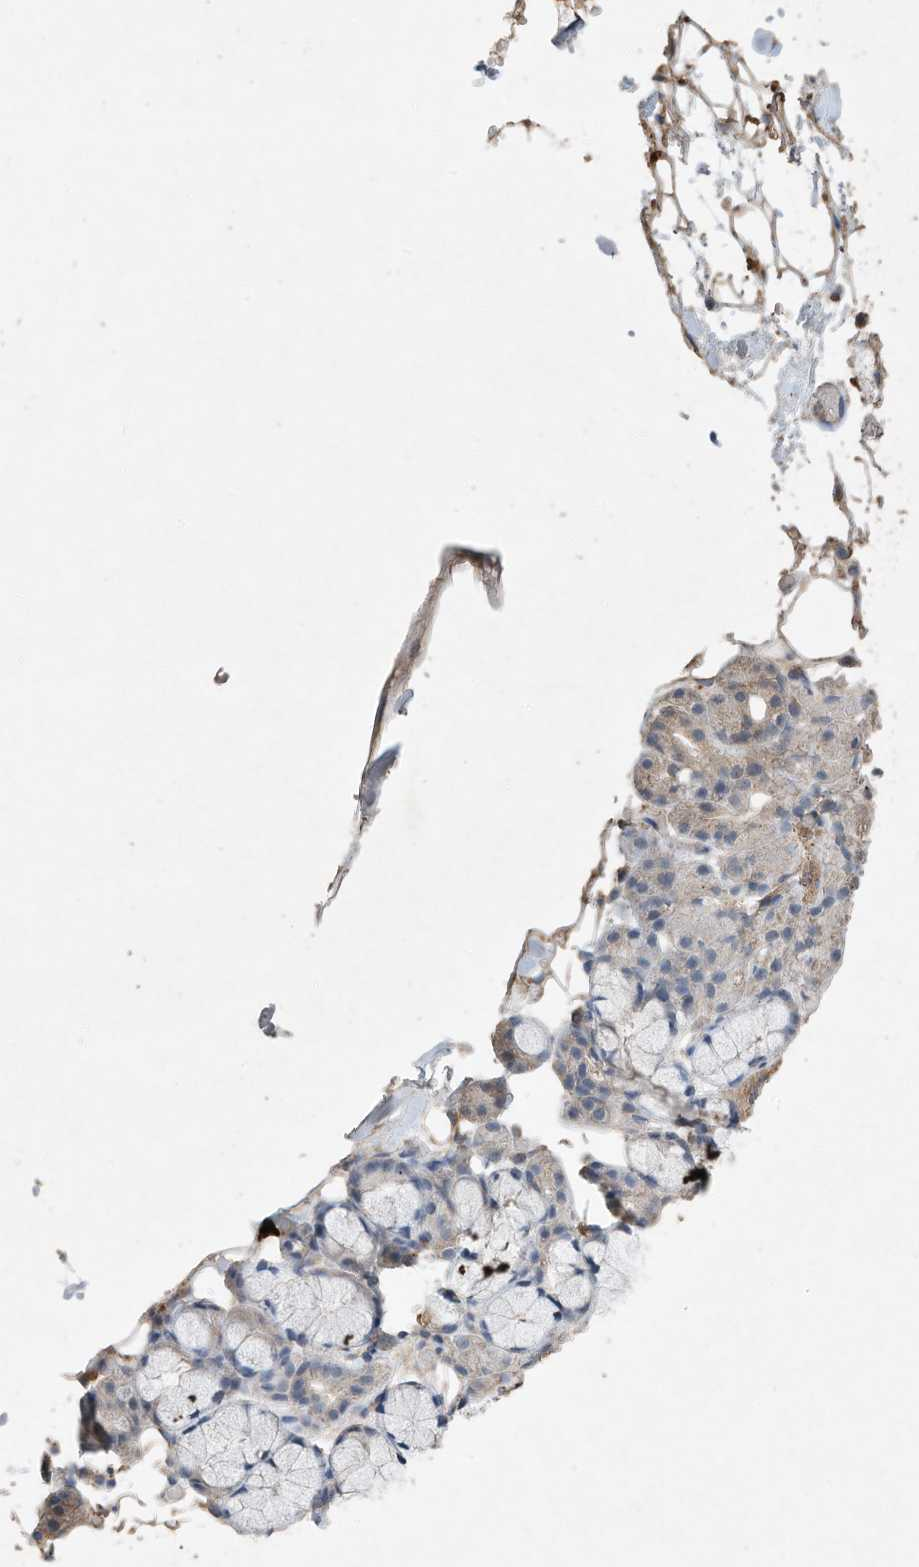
{"staining": {"intensity": "weak", "quantity": "<25%", "location": "cytoplasmic/membranous"}, "tissue": "salivary gland", "cell_type": "Glandular cells", "image_type": "normal", "snomed": [{"axis": "morphology", "description": "Normal tissue, NOS"}, {"axis": "topography", "description": "Salivary gland"}], "caption": "Salivary gland stained for a protein using immunohistochemistry (IHC) demonstrates no expression glandular cells.", "gene": "CAPN13", "patient": {"sex": "male", "age": 63}}